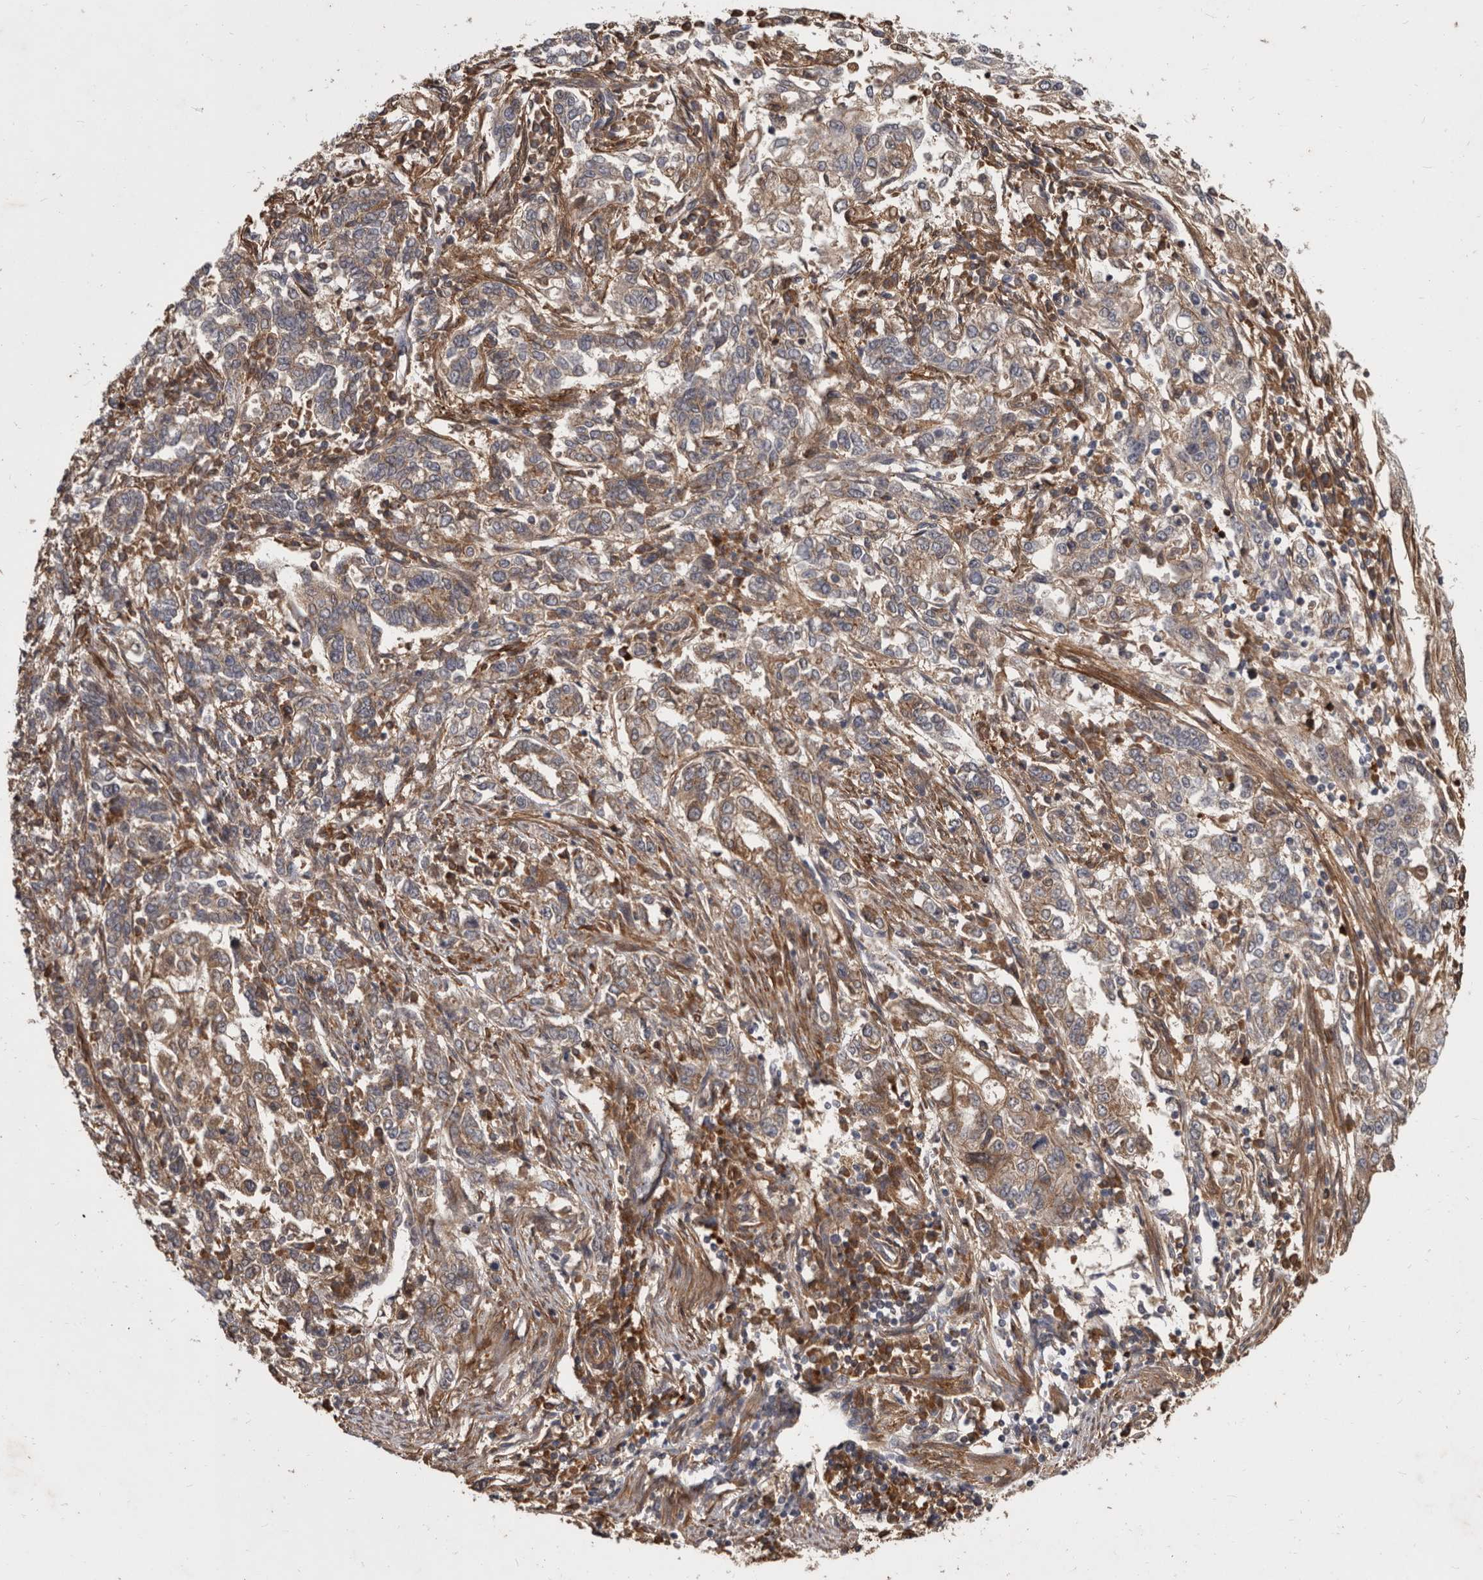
{"staining": {"intensity": "weak", "quantity": ">75%", "location": "cytoplasmic/membranous"}, "tissue": "endometrial cancer", "cell_type": "Tumor cells", "image_type": "cancer", "snomed": [{"axis": "morphology", "description": "Adenocarcinoma, NOS"}, {"axis": "topography", "description": "Endometrium"}], "caption": "Brown immunohistochemical staining in human adenocarcinoma (endometrial) reveals weak cytoplasmic/membranous positivity in about >75% of tumor cells.", "gene": "DNAJC28", "patient": {"sex": "female", "age": 49}}